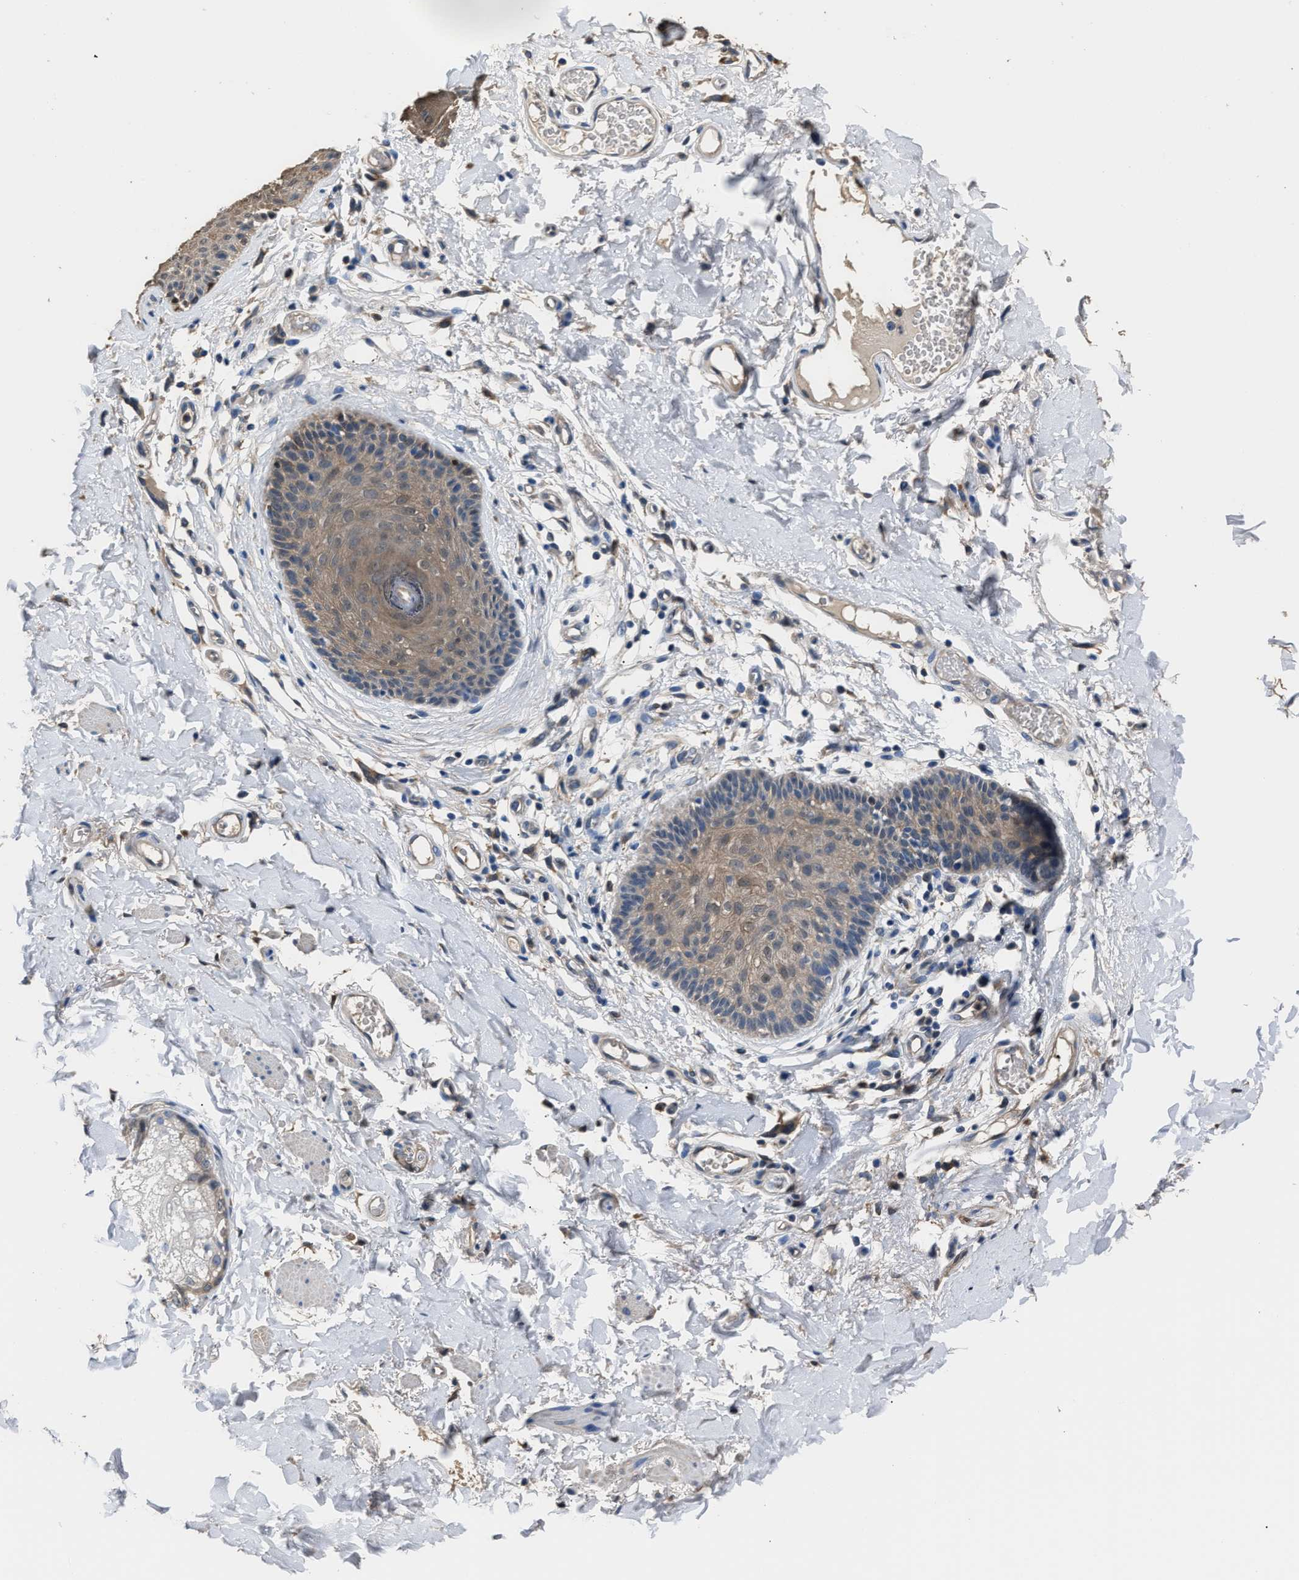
{"staining": {"intensity": "moderate", "quantity": "25%-75%", "location": "cytoplasmic/membranous"}, "tissue": "skin", "cell_type": "Epidermal cells", "image_type": "normal", "snomed": [{"axis": "morphology", "description": "Normal tissue, NOS"}, {"axis": "topography", "description": "Vulva"}], "caption": "Protein staining exhibits moderate cytoplasmic/membranous positivity in approximately 25%-75% of epidermal cells in normal skin. Nuclei are stained in blue.", "gene": "GSTP1", "patient": {"sex": "female", "age": 73}}